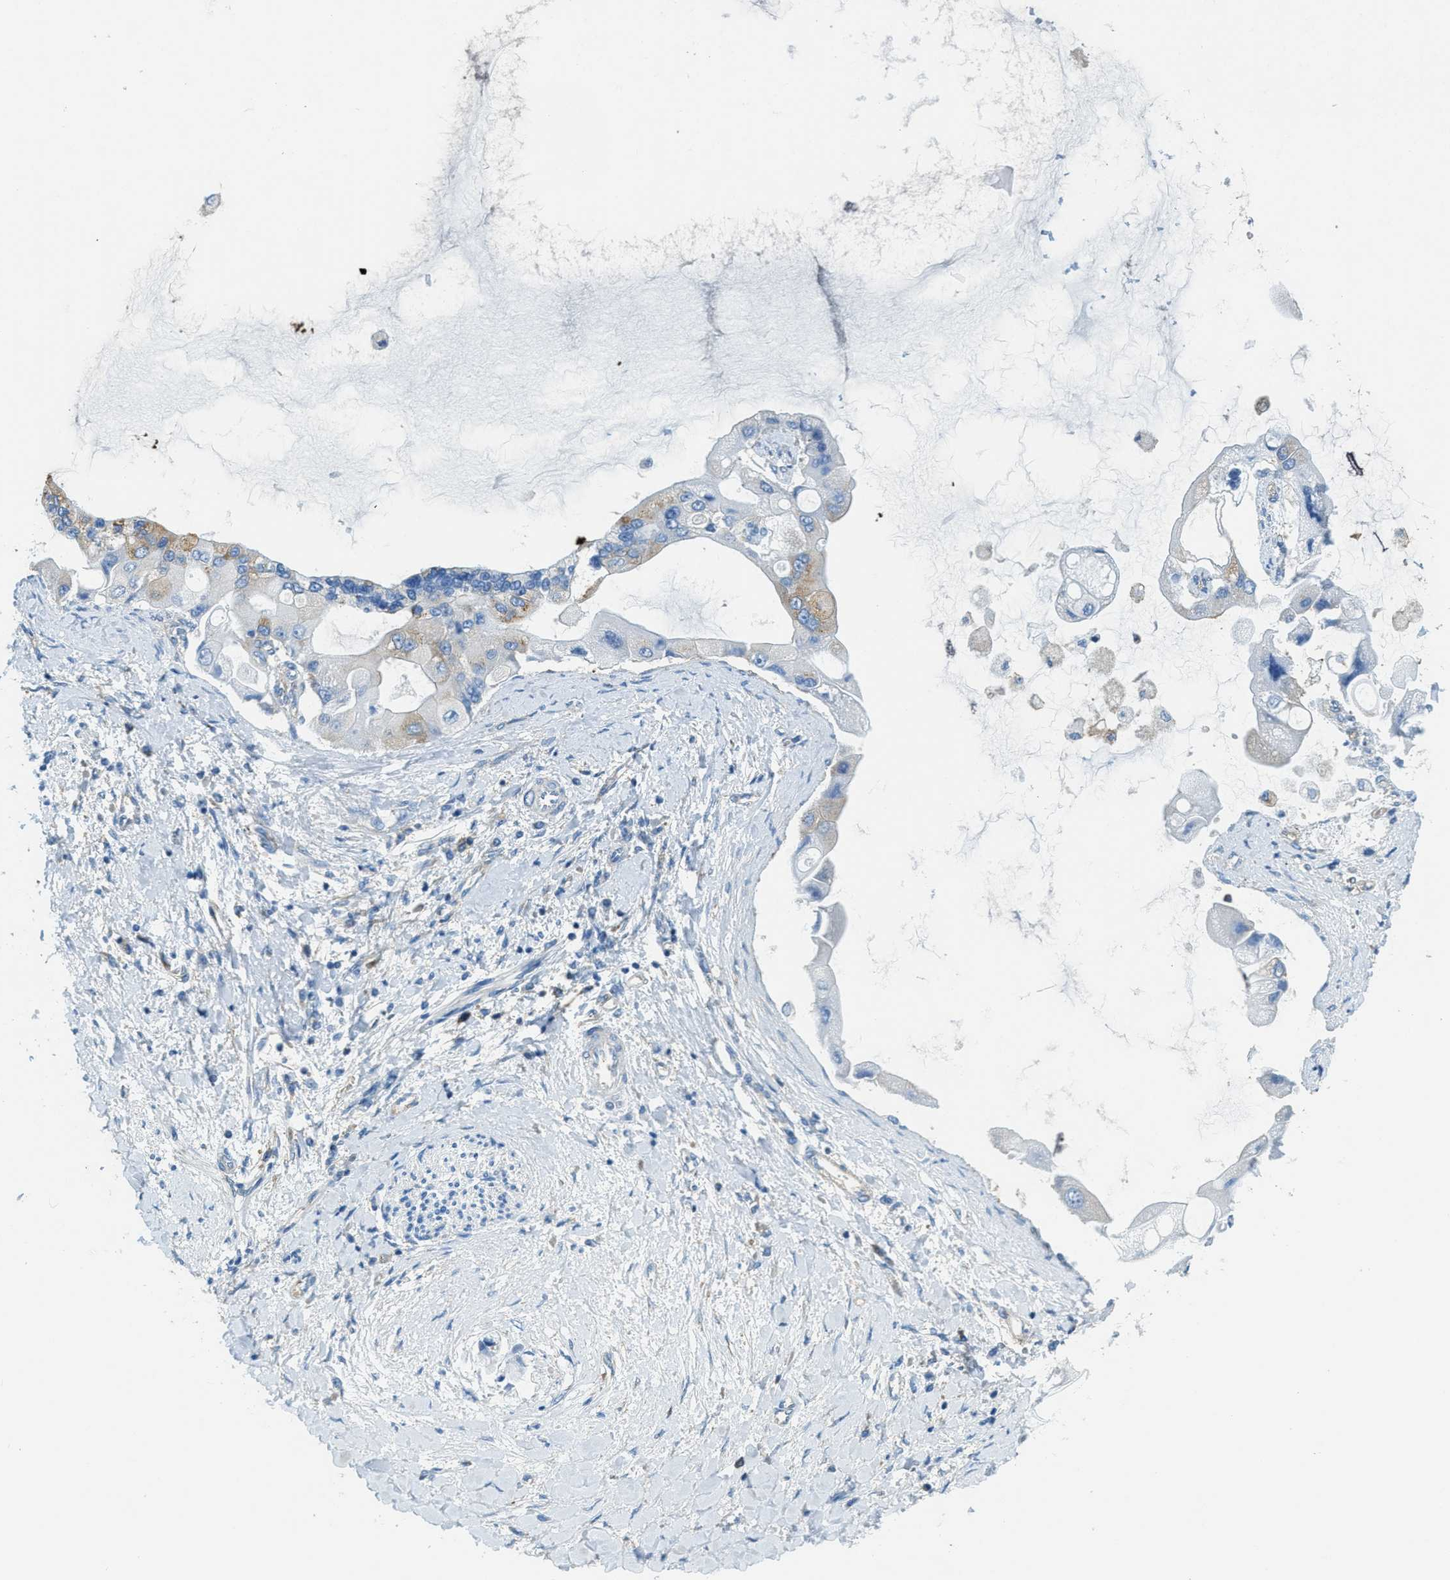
{"staining": {"intensity": "moderate", "quantity": "<25%", "location": "cytoplasmic/membranous"}, "tissue": "liver cancer", "cell_type": "Tumor cells", "image_type": "cancer", "snomed": [{"axis": "morphology", "description": "Cholangiocarcinoma"}, {"axis": "topography", "description": "Liver"}], "caption": "Liver cancer (cholangiocarcinoma) stained with DAB (3,3'-diaminobenzidine) immunohistochemistry (IHC) demonstrates low levels of moderate cytoplasmic/membranous positivity in approximately <25% of tumor cells.", "gene": "AP2B1", "patient": {"sex": "male", "age": 50}}